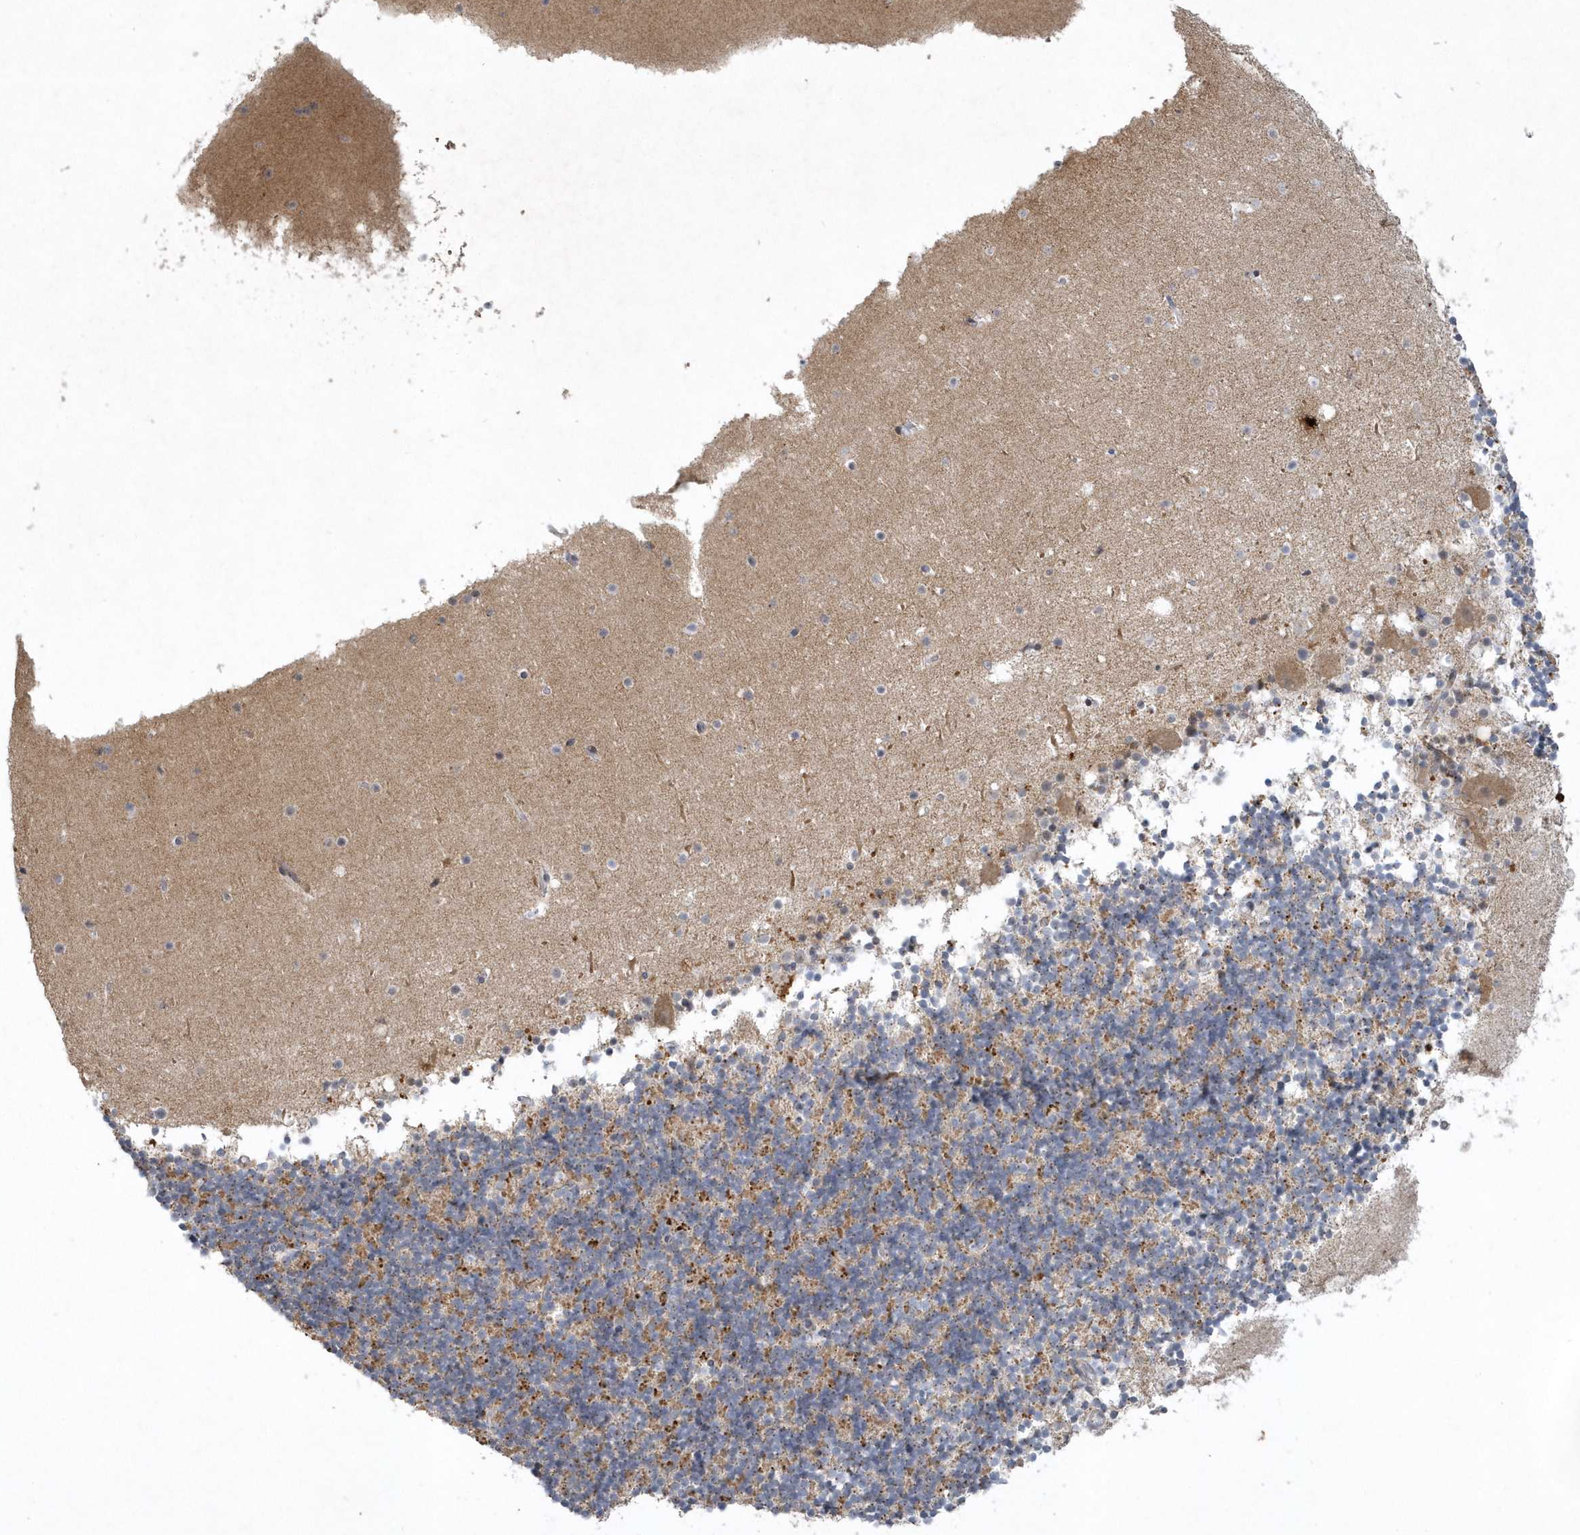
{"staining": {"intensity": "moderate", "quantity": "25%-75%", "location": "cytoplasmic/membranous"}, "tissue": "cerebellum", "cell_type": "Cells in granular layer", "image_type": "normal", "snomed": [{"axis": "morphology", "description": "Normal tissue, NOS"}, {"axis": "topography", "description": "Cerebellum"}], "caption": "DAB (3,3'-diaminobenzidine) immunohistochemical staining of unremarkable cerebellum displays moderate cytoplasmic/membranous protein positivity in about 25%-75% of cells in granular layer.", "gene": "THG1L", "patient": {"sex": "male", "age": 57}}